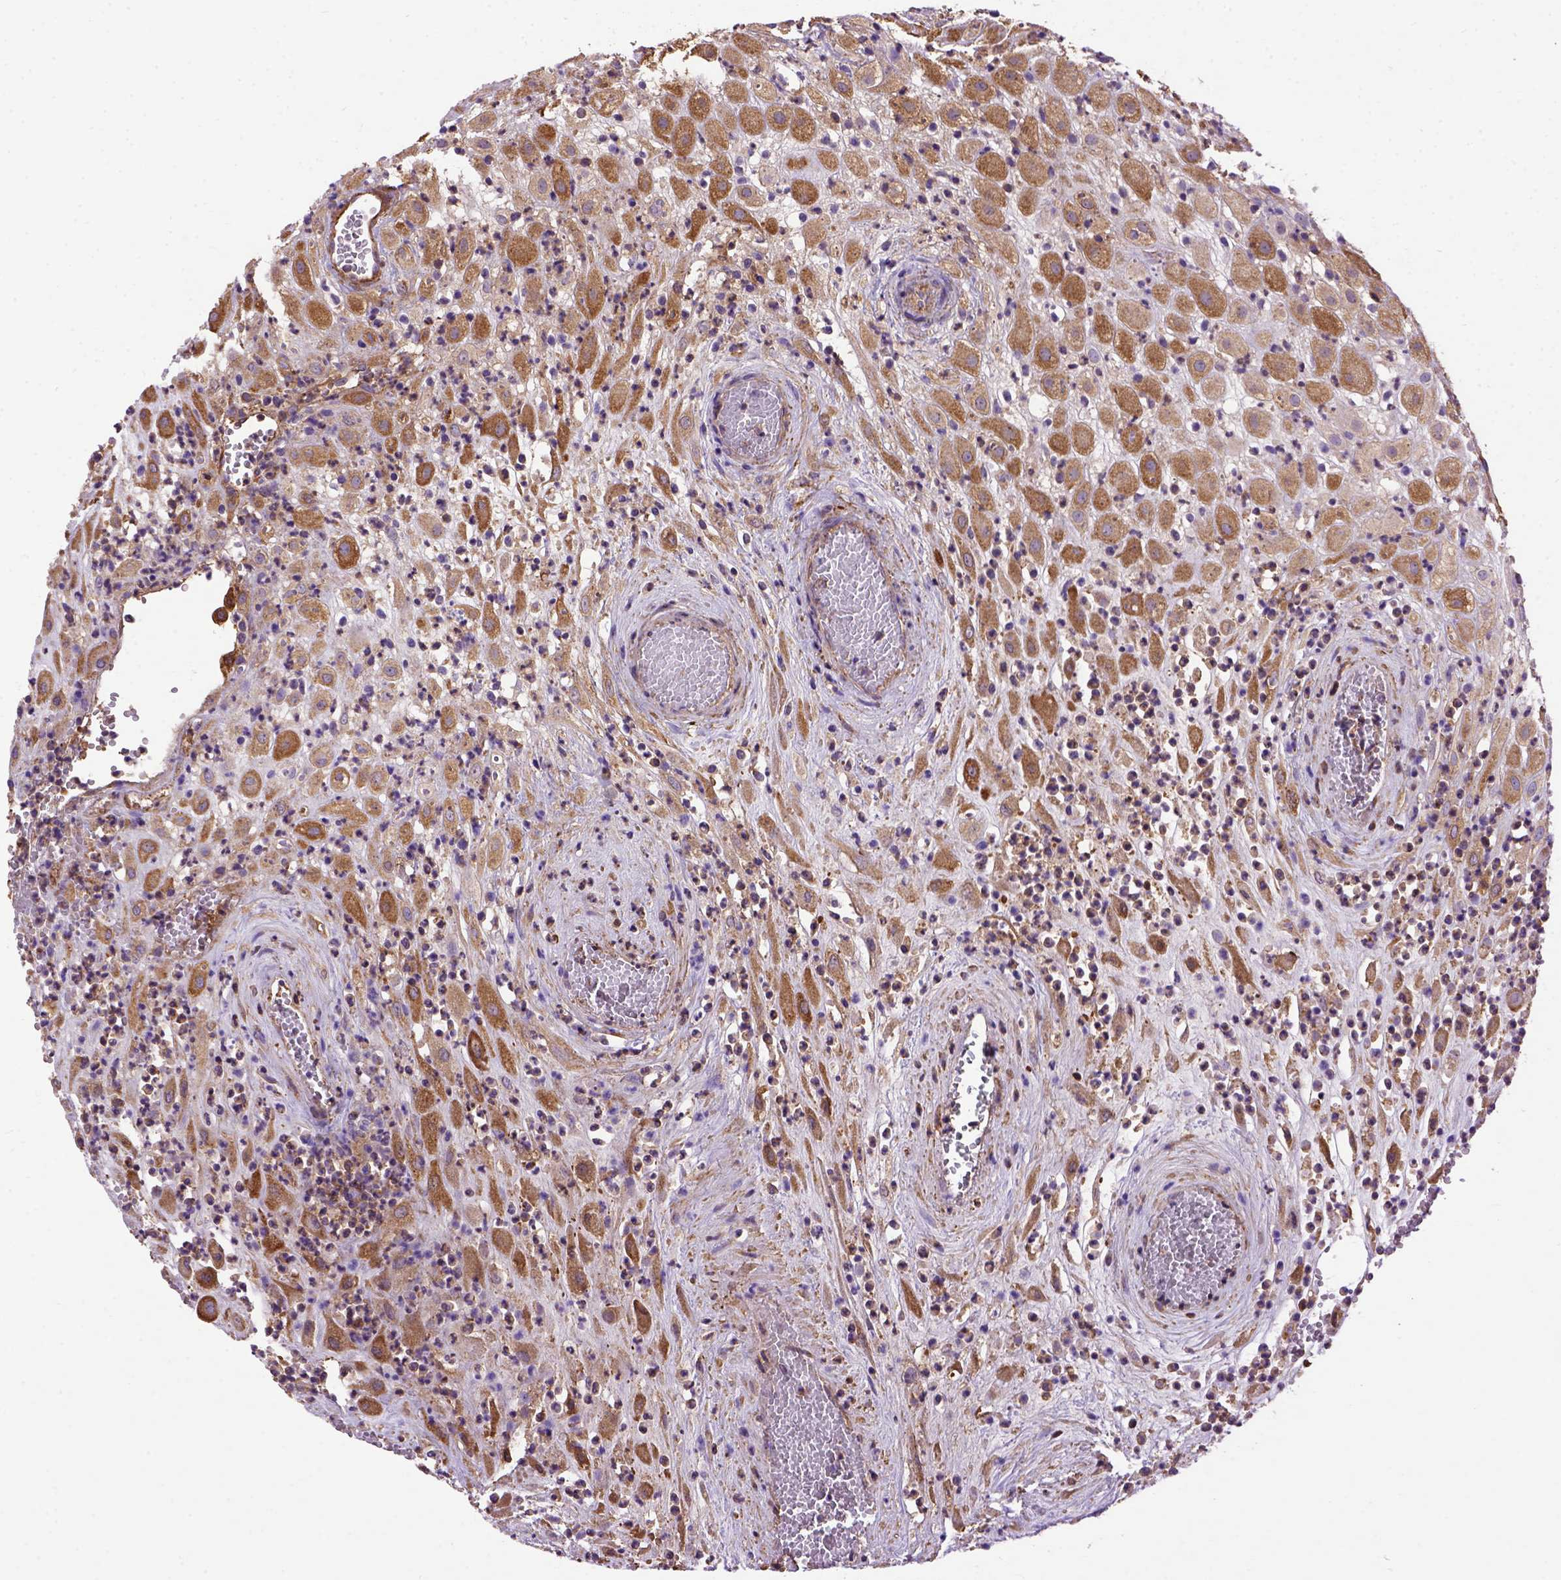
{"staining": {"intensity": "moderate", "quantity": ">75%", "location": "cytoplasmic/membranous"}, "tissue": "placenta", "cell_type": "Decidual cells", "image_type": "normal", "snomed": [{"axis": "morphology", "description": "Normal tissue, NOS"}, {"axis": "topography", "description": "Placenta"}], "caption": "Decidual cells reveal medium levels of moderate cytoplasmic/membranous expression in about >75% of cells in unremarkable human placenta. The staining was performed using DAB to visualize the protein expression in brown, while the nuclei were stained in blue with hematoxylin (Magnification: 20x).", "gene": "MVP", "patient": {"sex": "female", "age": 24}}